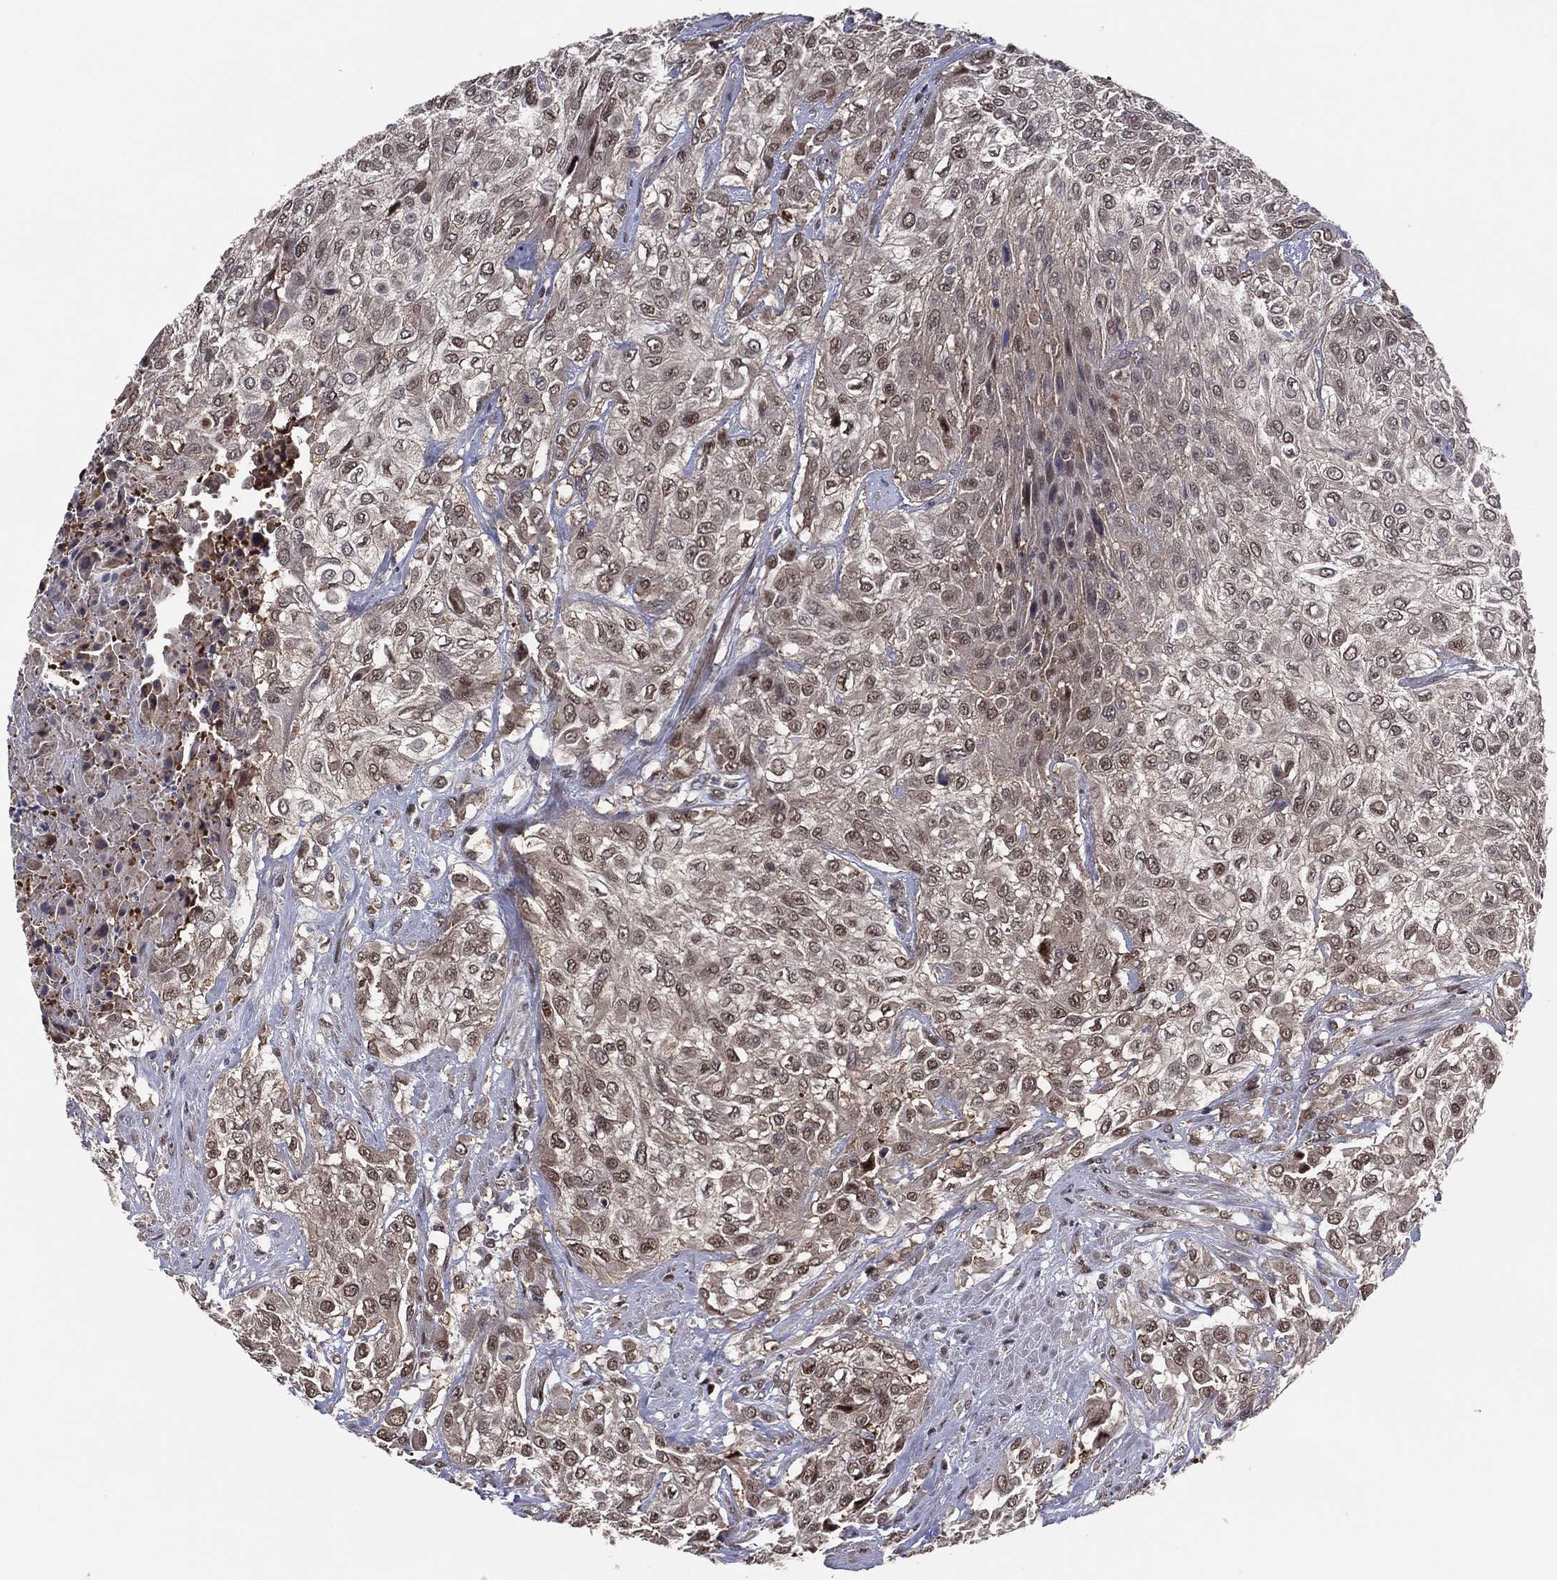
{"staining": {"intensity": "moderate", "quantity": "25%-75%", "location": "cytoplasmic/membranous,nuclear"}, "tissue": "urothelial cancer", "cell_type": "Tumor cells", "image_type": "cancer", "snomed": [{"axis": "morphology", "description": "Urothelial carcinoma, High grade"}, {"axis": "topography", "description": "Urinary bladder"}], "caption": "About 25%-75% of tumor cells in human urothelial cancer reveal moderate cytoplasmic/membranous and nuclear protein positivity as visualized by brown immunohistochemical staining.", "gene": "ICOSLG", "patient": {"sex": "male", "age": 57}}